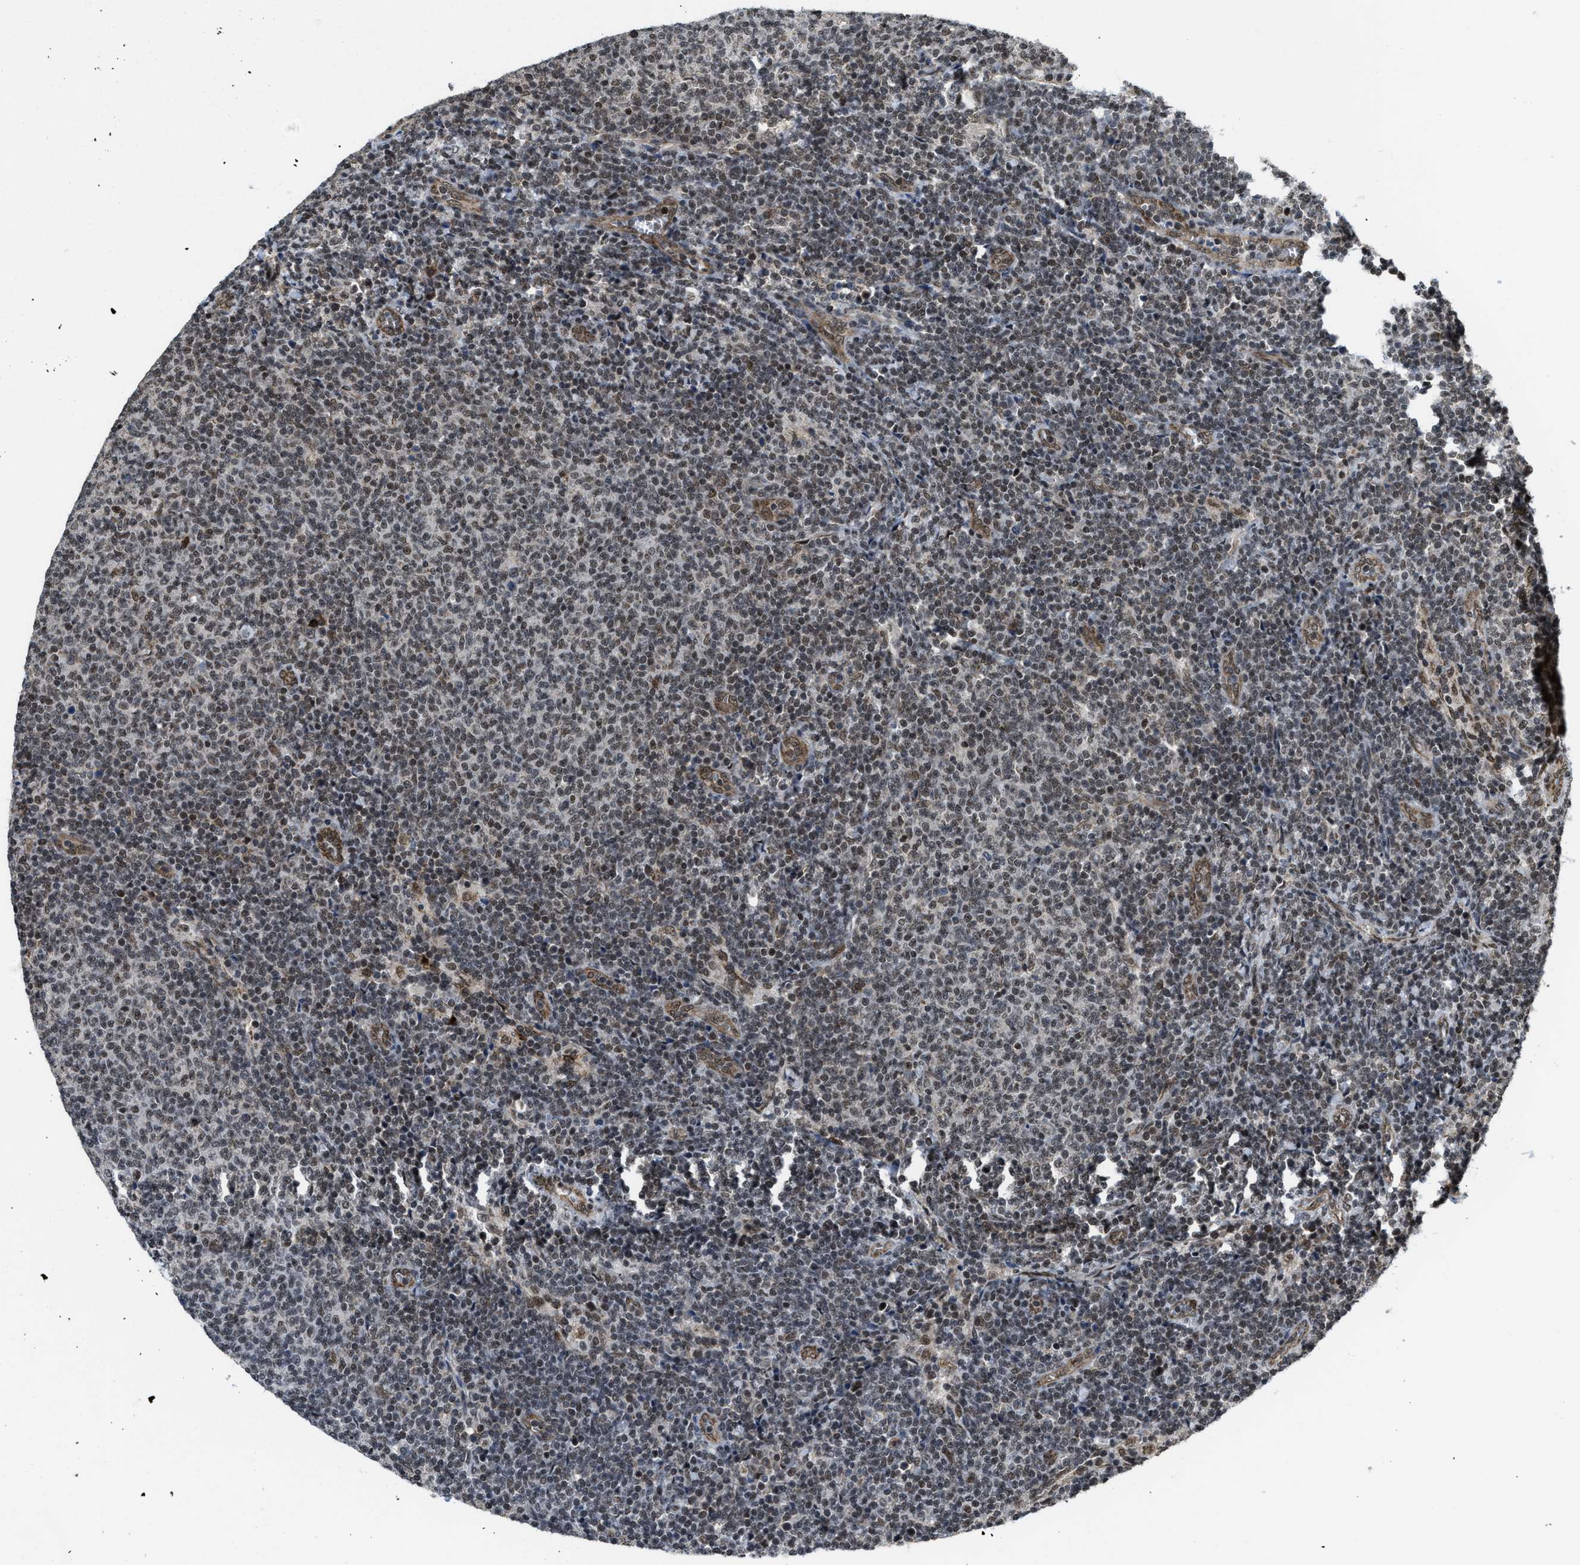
{"staining": {"intensity": "weak", "quantity": "25%-75%", "location": "nuclear"}, "tissue": "lymphoma", "cell_type": "Tumor cells", "image_type": "cancer", "snomed": [{"axis": "morphology", "description": "Malignant lymphoma, non-Hodgkin's type, Low grade"}, {"axis": "topography", "description": "Lymph node"}], "caption": "The image shows immunohistochemical staining of low-grade malignant lymphoma, non-Hodgkin's type. There is weak nuclear positivity is identified in approximately 25%-75% of tumor cells. (IHC, brightfield microscopy, high magnification).", "gene": "ZNF250", "patient": {"sex": "male", "age": 66}}